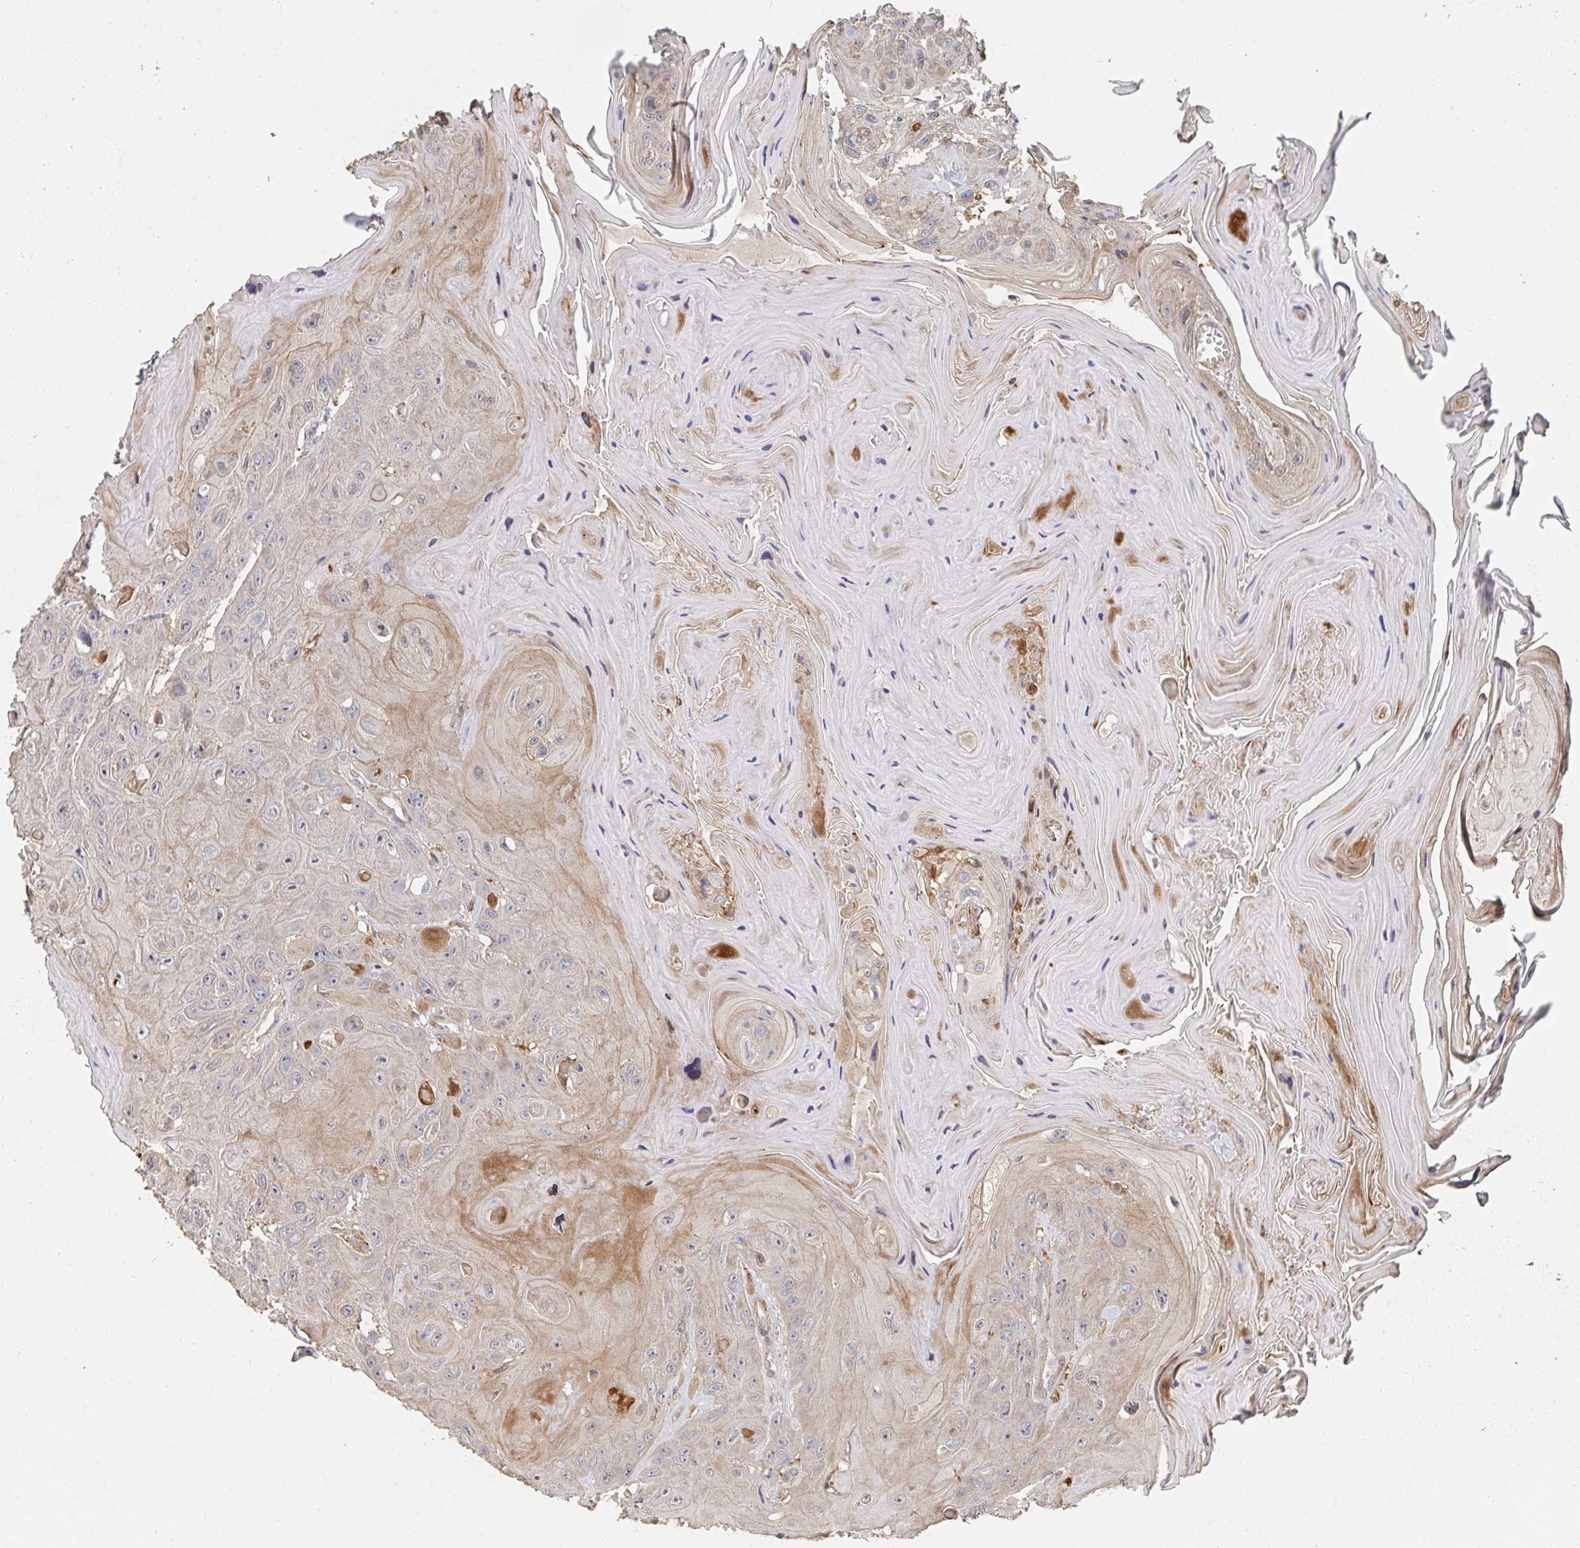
{"staining": {"intensity": "weak", "quantity": "25%-75%", "location": "cytoplasmic/membranous"}, "tissue": "head and neck cancer", "cell_type": "Tumor cells", "image_type": "cancer", "snomed": [{"axis": "morphology", "description": "Squamous cell carcinoma, NOS"}, {"axis": "topography", "description": "Head-Neck"}], "caption": "DAB (3,3'-diaminobenzidine) immunohistochemical staining of head and neck squamous cell carcinoma demonstrates weak cytoplasmic/membranous protein positivity in approximately 25%-75% of tumor cells.", "gene": "PTEN", "patient": {"sex": "female", "age": 59}}